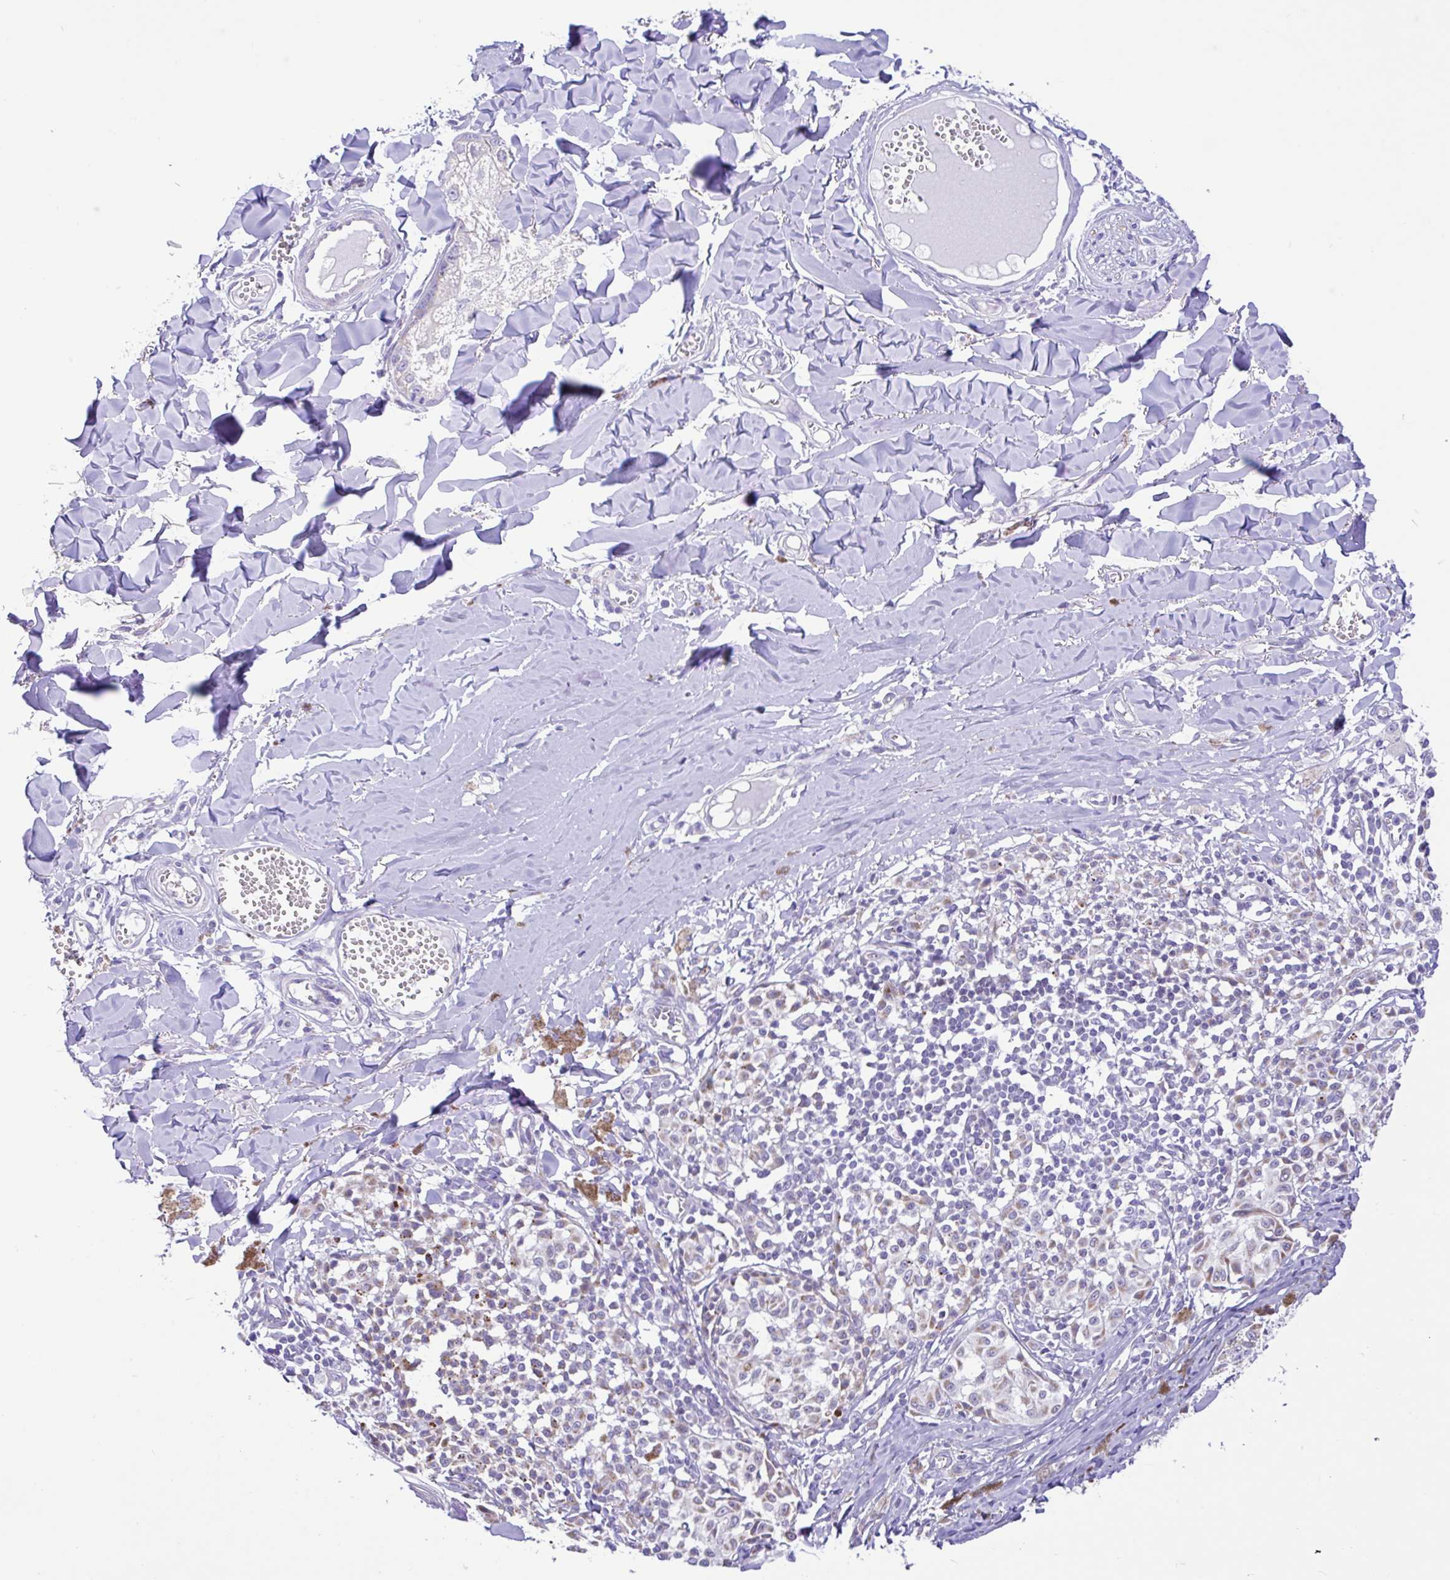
{"staining": {"intensity": "negative", "quantity": "none", "location": "none"}, "tissue": "melanoma", "cell_type": "Tumor cells", "image_type": "cancer", "snomed": [{"axis": "morphology", "description": "Malignant melanoma, NOS"}, {"axis": "topography", "description": "Skin"}], "caption": "Tumor cells show no significant staining in melanoma.", "gene": "NDUFS2", "patient": {"sex": "female", "age": 43}}